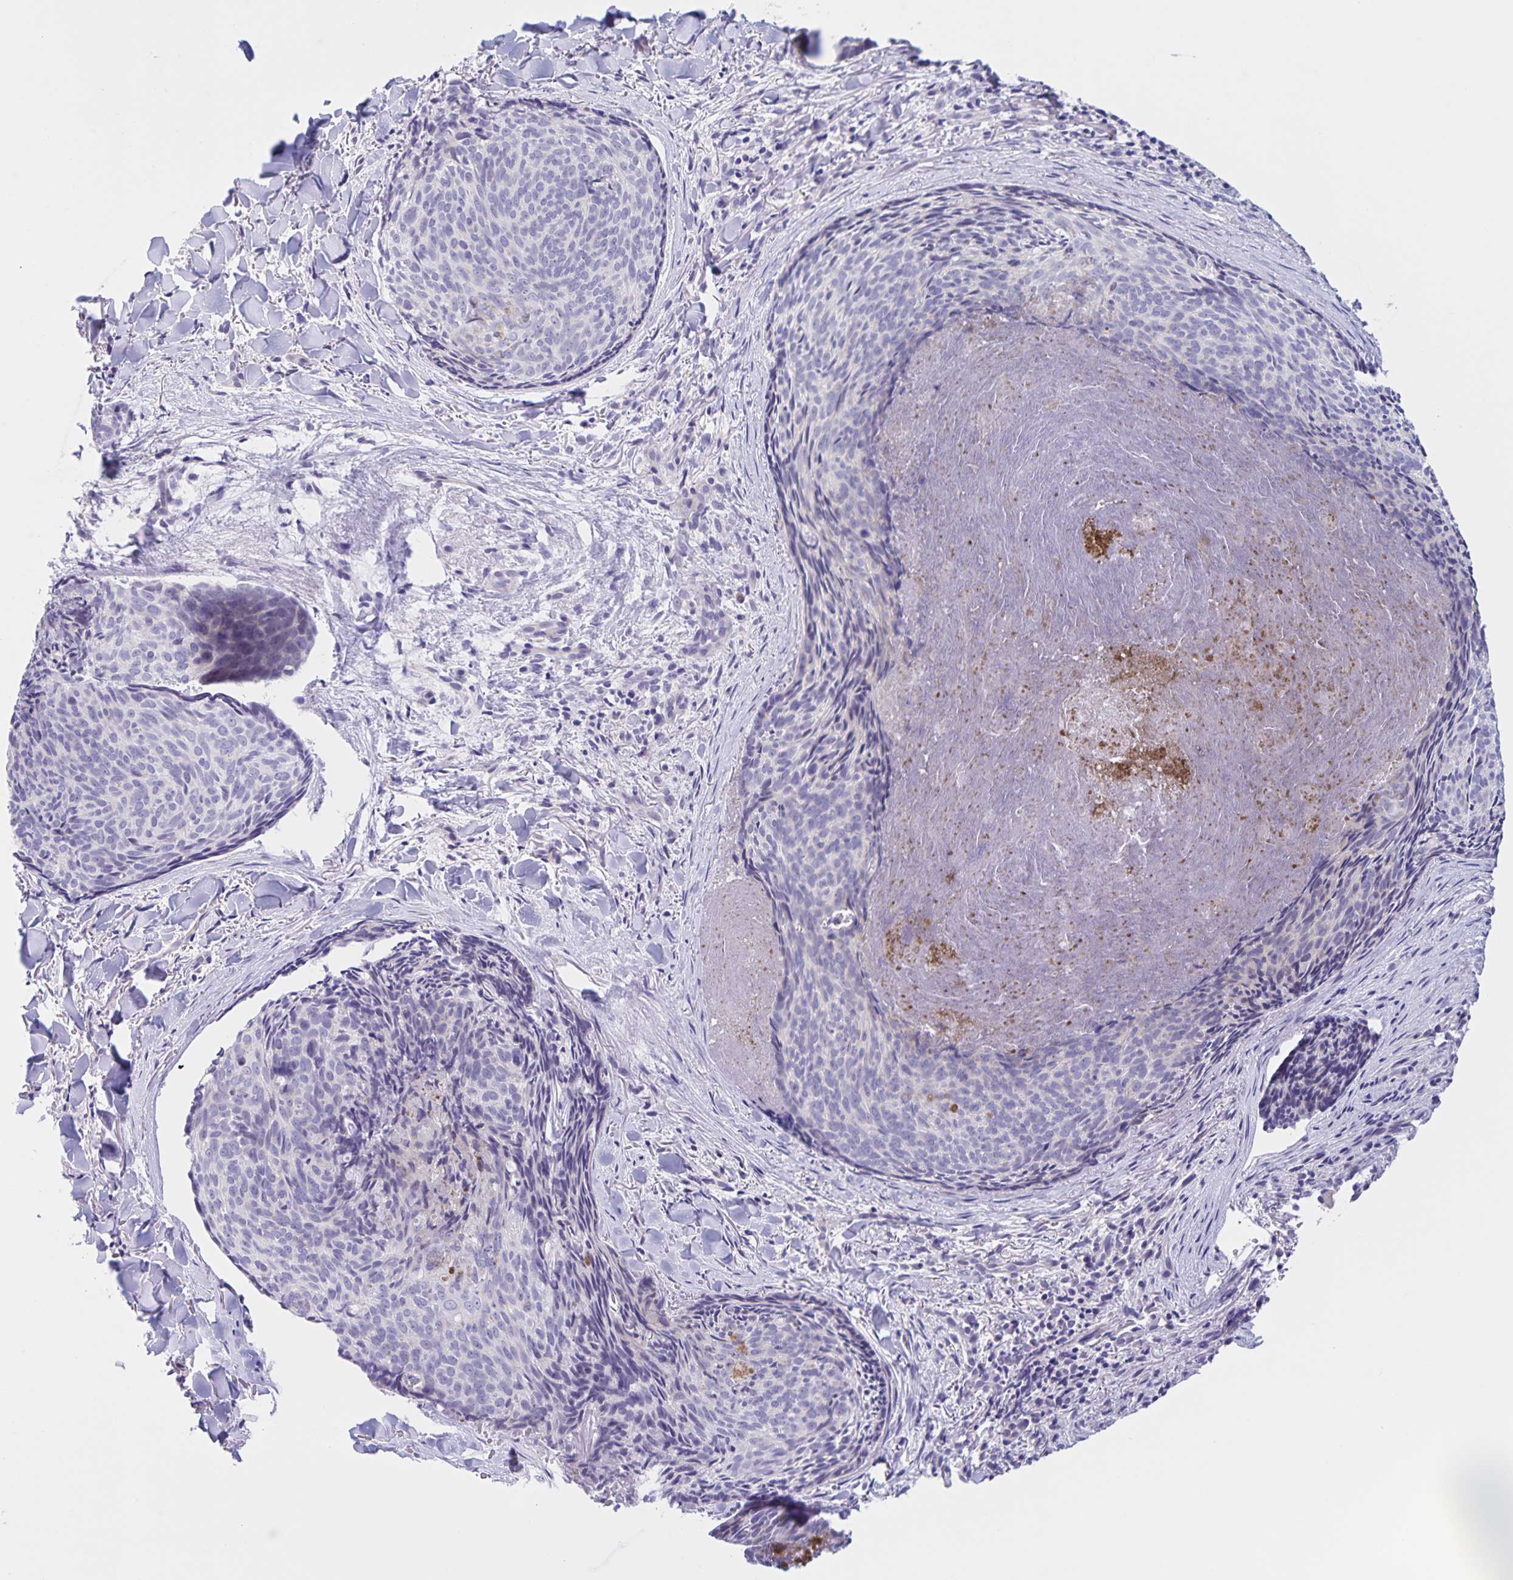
{"staining": {"intensity": "negative", "quantity": "none", "location": "none"}, "tissue": "skin cancer", "cell_type": "Tumor cells", "image_type": "cancer", "snomed": [{"axis": "morphology", "description": "Basal cell carcinoma"}, {"axis": "topography", "description": "Skin"}], "caption": "Immunohistochemistry (IHC) of human skin cancer exhibits no expression in tumor cells.", "gene": "DMGDH", "patient": {"sex": "female", "age": 82}}